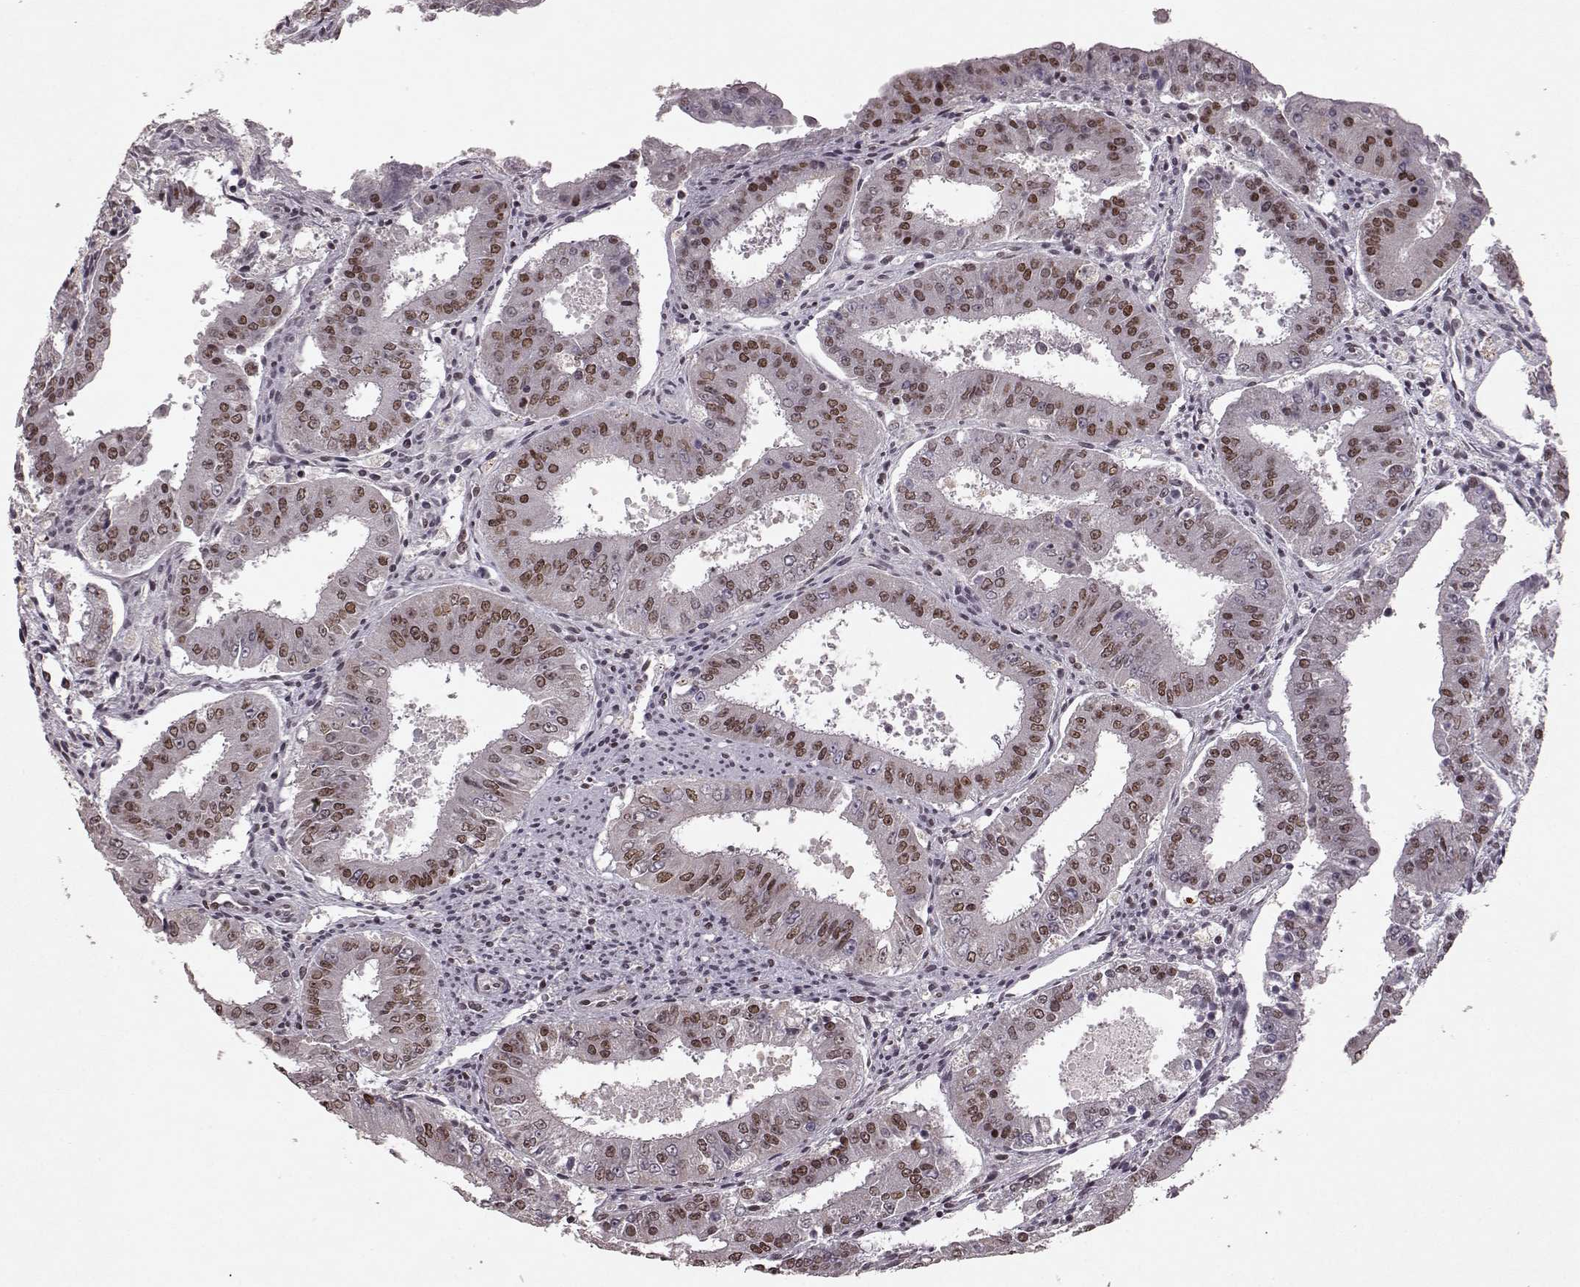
{"staining": {"intensity": "strong", "quantity": ">75%", "location": "nuclear"}, "tissue": "ovarian cancer", "cell_type": "Tumor cells", "image_type": "cancer", "snomed": [{"axis": "morphology", "description": "Carcinoma, endometroid"}, {"axis": "topography", "description": "Ovary"}], "caption": "Protein staining displays strong nuclear positivity in about >75% of tumor cells in ovarian cancer (endometroid carcinoma). Immunohistochemistry stains the protein of interest in brown and the nuclei are stained blue.", "gene": "RRAGD", "patient": {"sex": "female", "age": 42}}